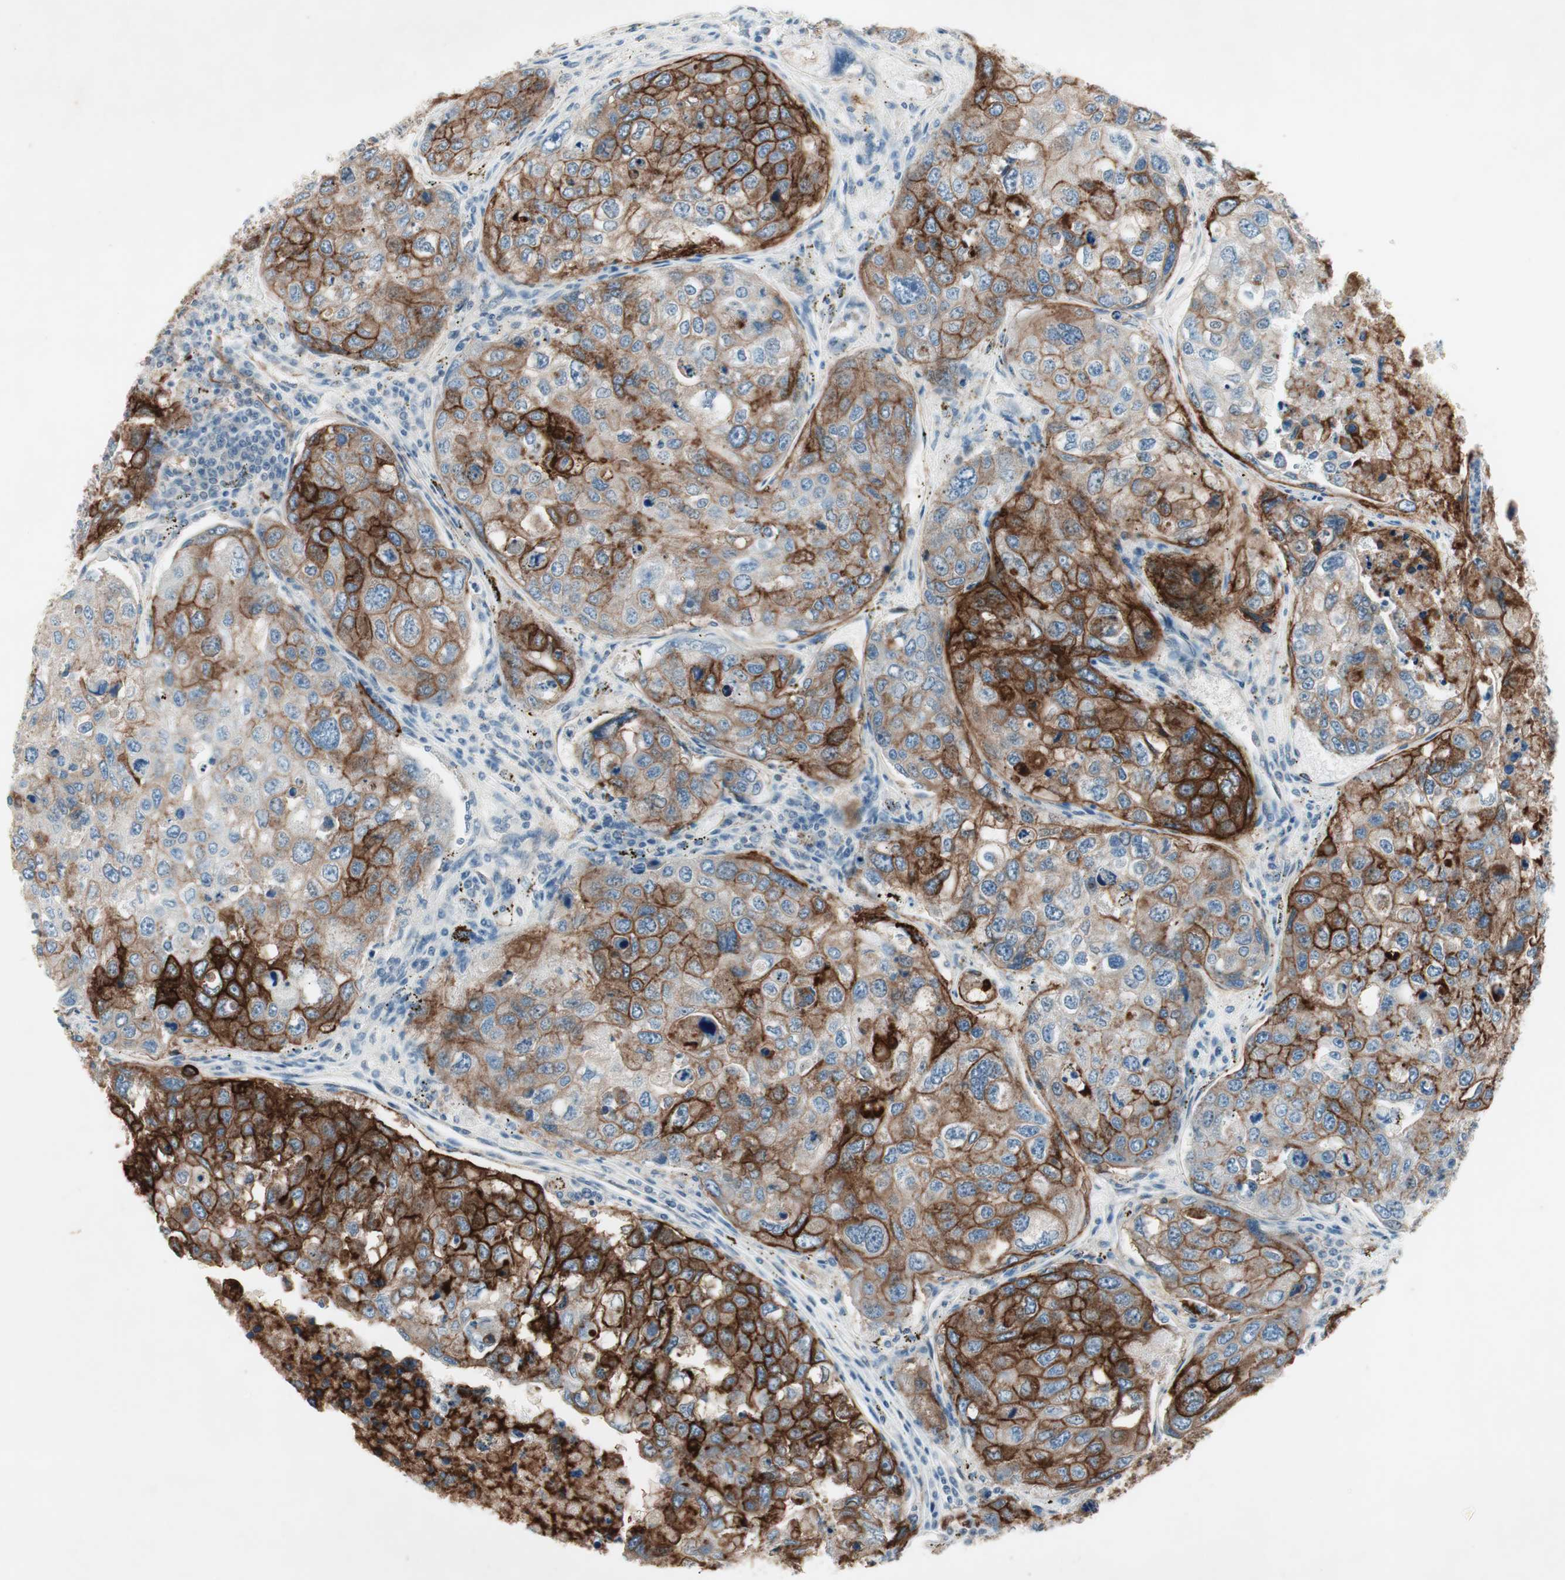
{"staining": {"intensity": "strong", "quantity": "25%-75%", "location": "cytoplasmic/membranous"}, "tissue": "urothelial cancer", "cell_type": "Tumor cells", "image_type": "cancer", "snomed": [{"axis": "morphology", "description": "Urothelial carcinoma, High grade"}, {"axis": "topography", "description": "Lymph node"}, {"axis": "topography", "description": "Urinary bladder"}], "caption": "An image of human urothelial cancer stained for a protein demonstrates strong cytoplasmic/membranous brown staining in tumor cells.", "gene": "ITGB4", "patient": {"sex": "male", "age": 51}}